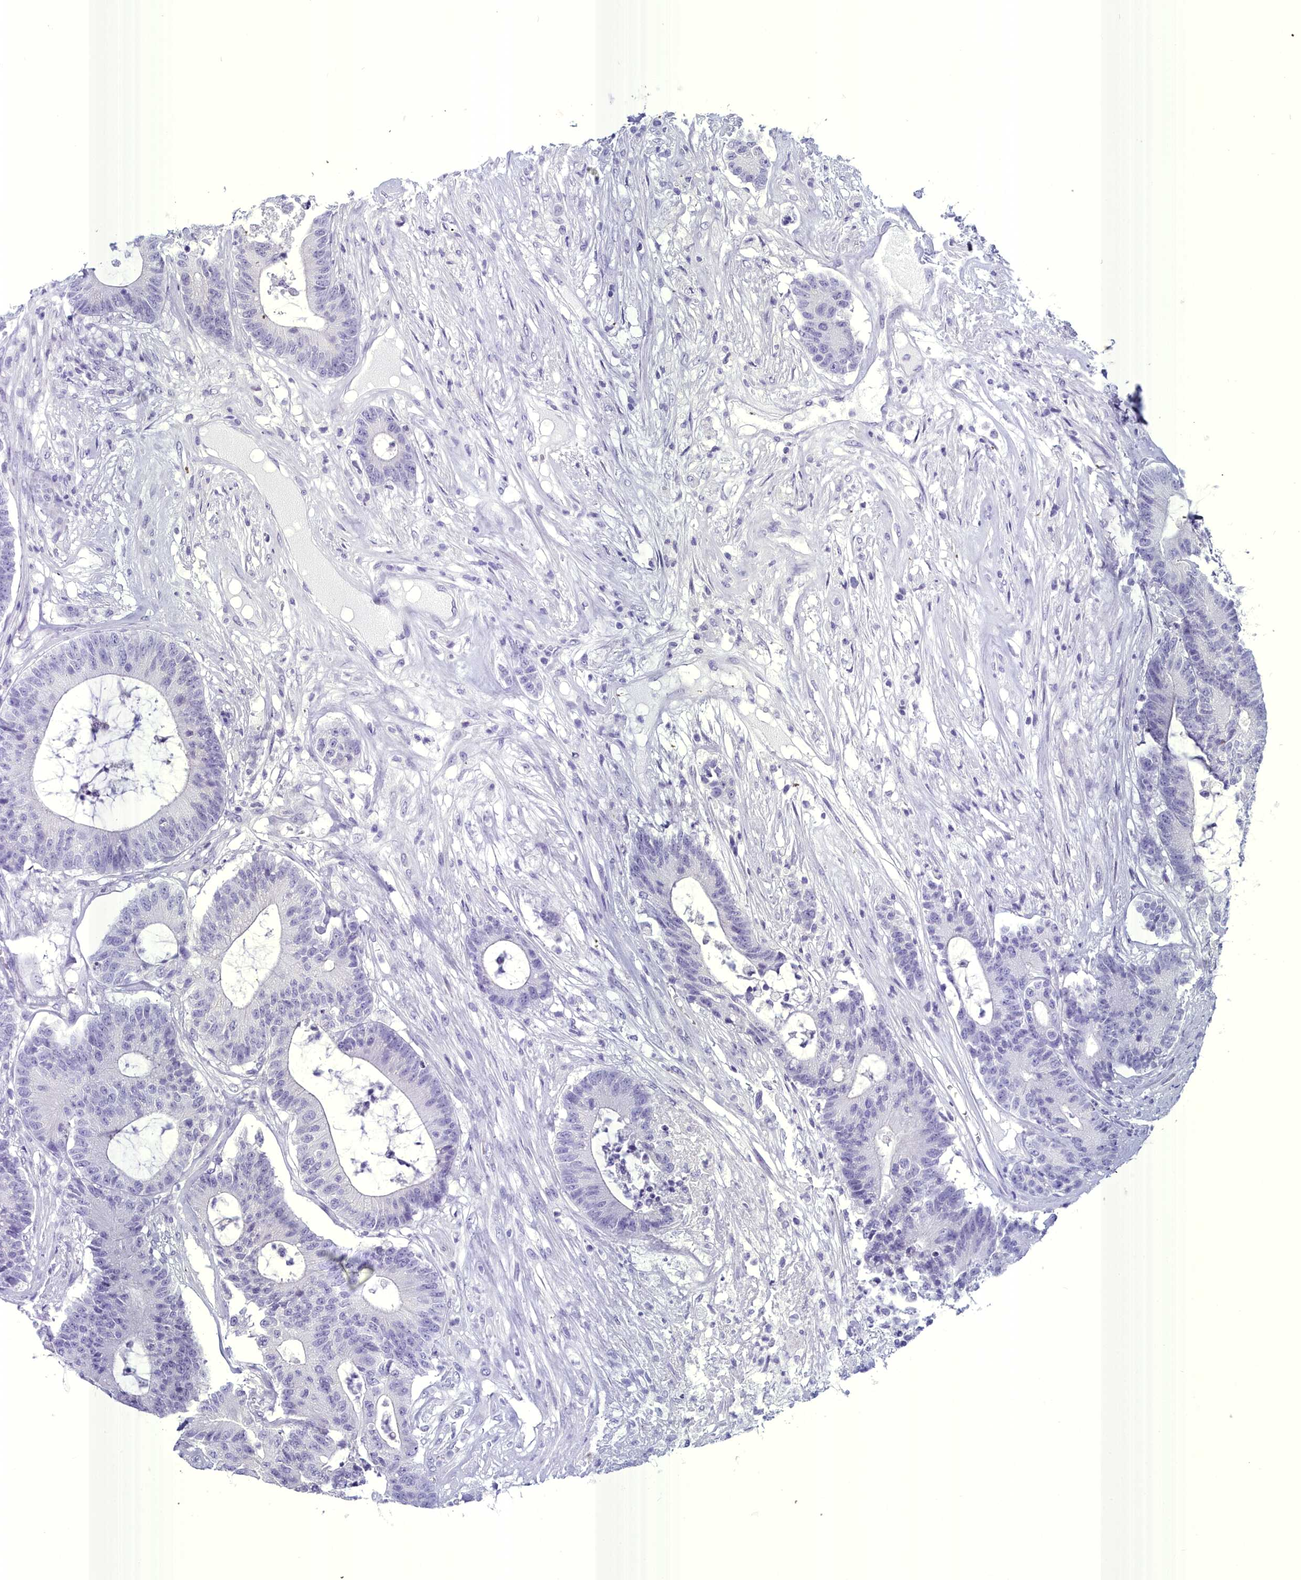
{"staining": {"intensity": "negative", "quantity": "none", "location": "none"}, "tissue": "colorectal cancer", "cell_type": "Tumor cells", "image_type": "cancer", "snomed": [{"axis": "morphology", "description": "Adenocarcinoma, NOS"}, {"axis": "topography", "description": "Colon"}], "caption": "Tumor cells show no significant staining in colorectal cancer (adenocarcinoma).", "gene": "MAP6", "patient": {"sex": "female", "age": 84}}